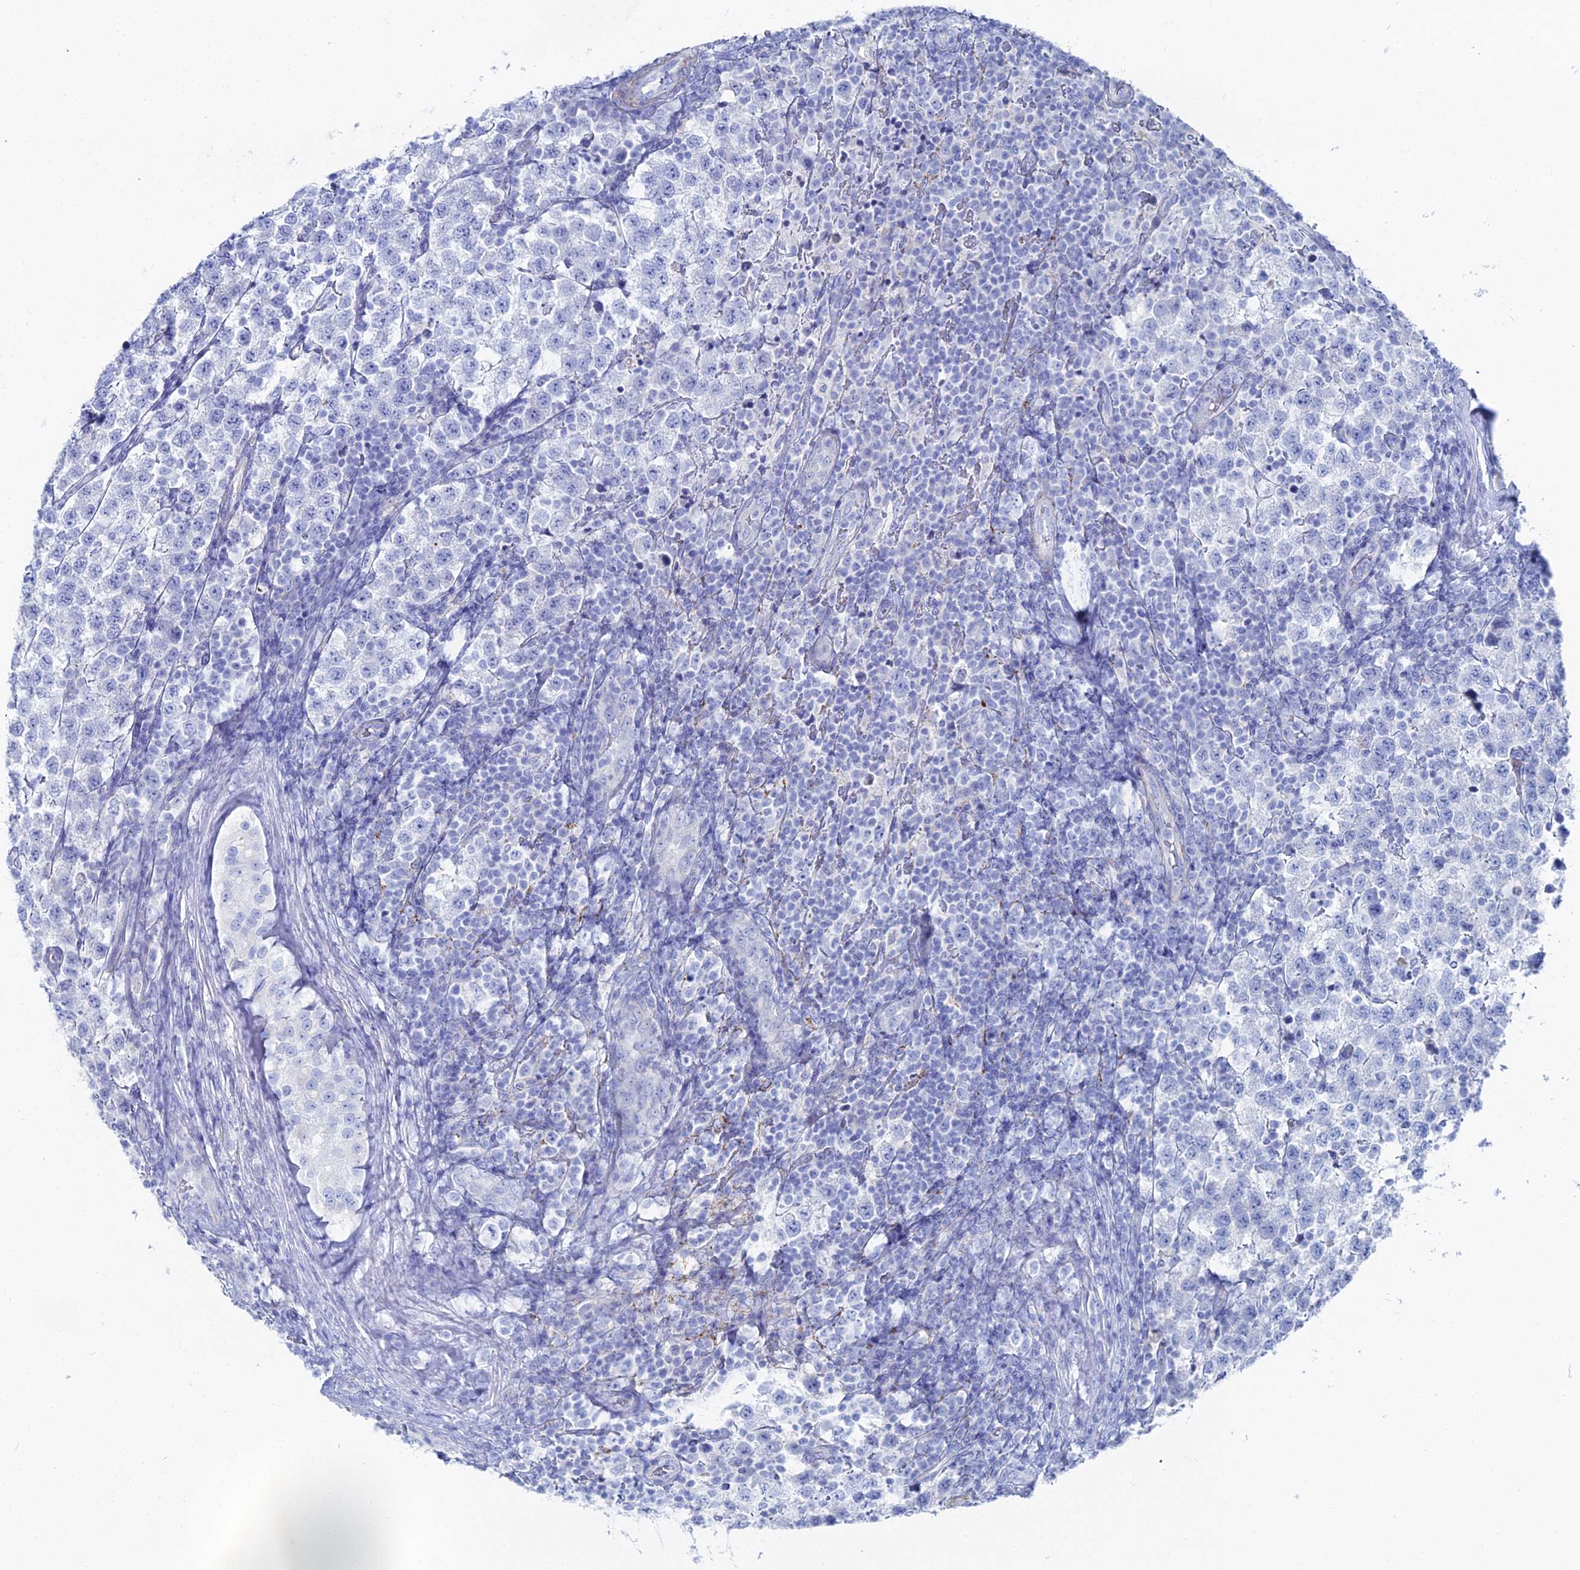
{"staining": {"intensity": "negative", "quantity": "none", "location": "none"}, "tissue": "testis cancer", "cell_type": "Tumor cells", "image_type": "cancer", "snomed": [{"axis": "morphology", "description": "Seminoma, NOS"}, {"axis": "topography", "description": "Testis"}], "caption": "Immunohistochemistry (IHC) image of neoplastic tissue: human testis cancer (seminoma) stained with DAB (3,3'-diaminobenzidine) shows no significant protein positivity in tumor cells.", "gene": "DHX34", "patient": {"sex": "male", "age": 34}}